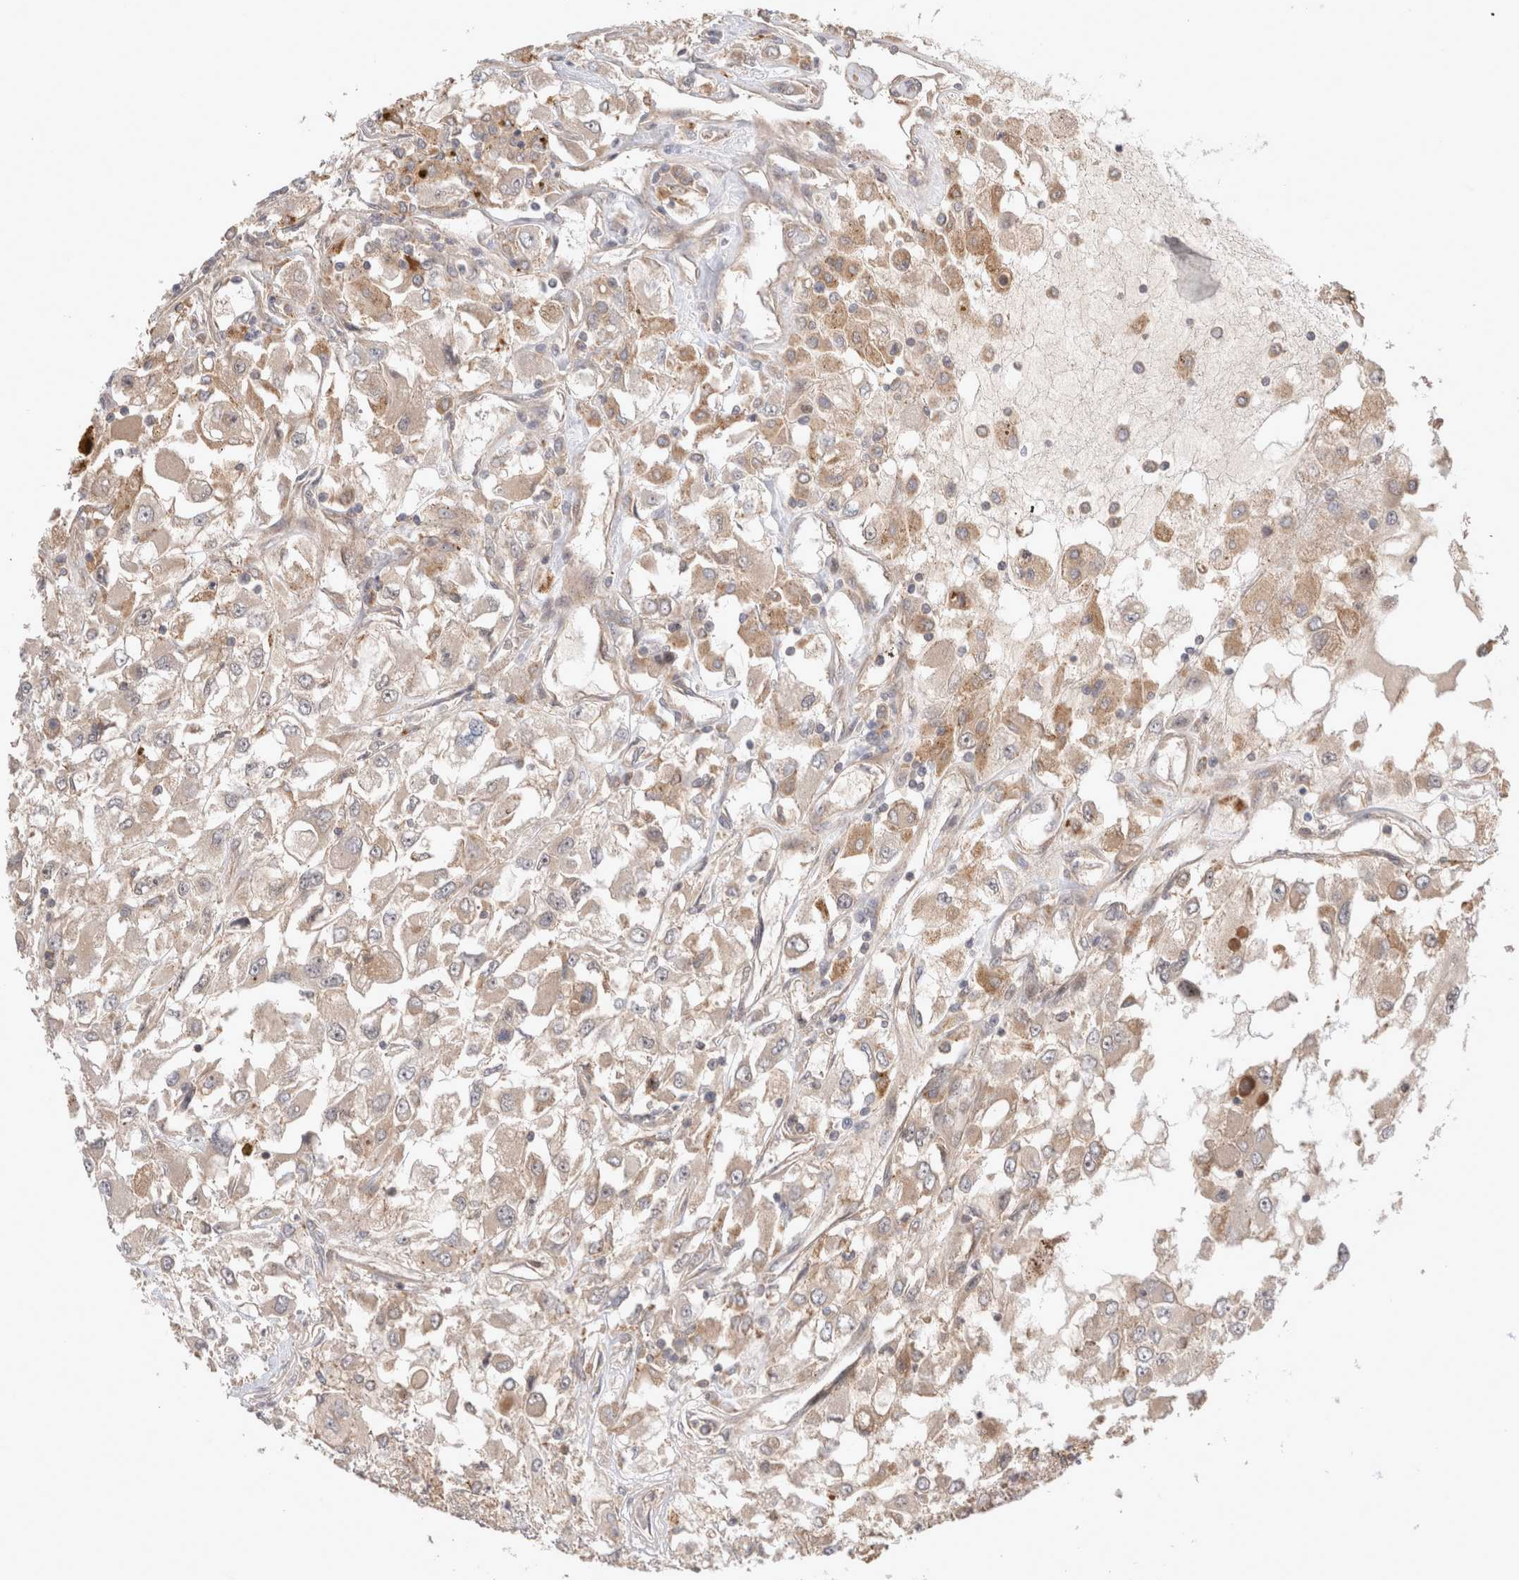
{"staining": {"intensity": "weak", "quantity": ">75%", "location": "cytoplasmic/membranous"}, "tissue": "renal cancer", "cell_type": "Tumor cells", "image_type": "cancer", "snomed": [{"axis": "morphology", "description": "Adenocarcinoma, NOS"}, {"axis": "topography", "description": "Kidney"}], "caption": "Protein expression analysis of human renal cancer reveals weak cytoplasmic/membranous positivity in about >75% of tumor cells. Nuclei are stained in blue.", "gene": "VPS28", "patient": {"sex": "female", "age": 52}}